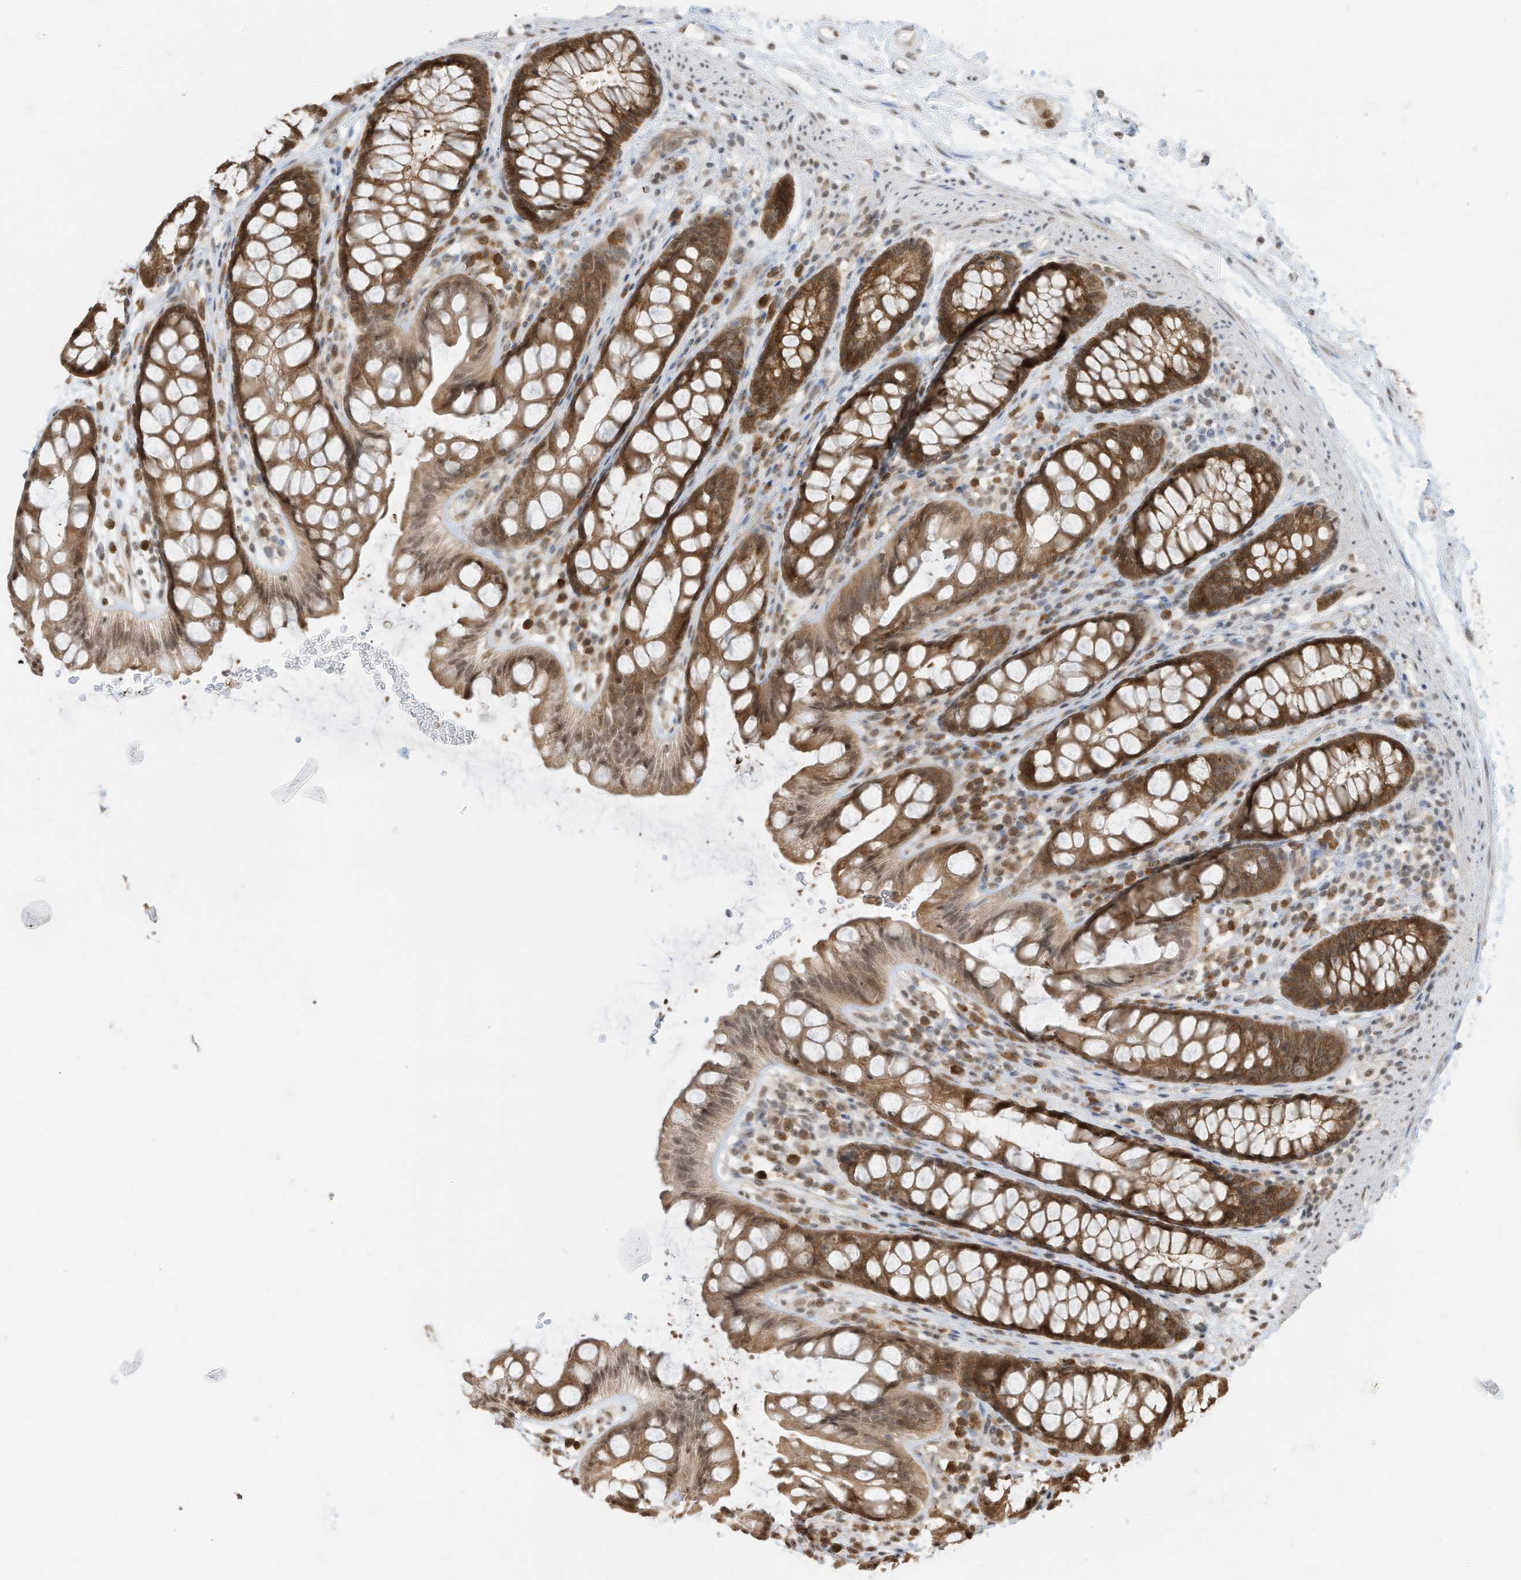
{"staining": {"intensity": "moderate", "quantity": ">75%", "location": "cytoplasmic/membranous,nuclear"}, "tissue": "rectum", "cell_type": "Glandular cells", "image_type": "normal", "snomed": [{"axis": "morphology", "description": "Normal tissue, NOS"}, {"axis": "topography", "description": "Rectum"}], "caption": "Immunohistochemistry (IHC) photomicrograph of normal human rectum stained for a protein (brown), which exhibits medium levels of moderate cytoplasmic/membranous,nuclear positivity in approximately >75% of glandular cells.", "gene": "ZNF195", "patient": {"sex": "female", "age": 65}}